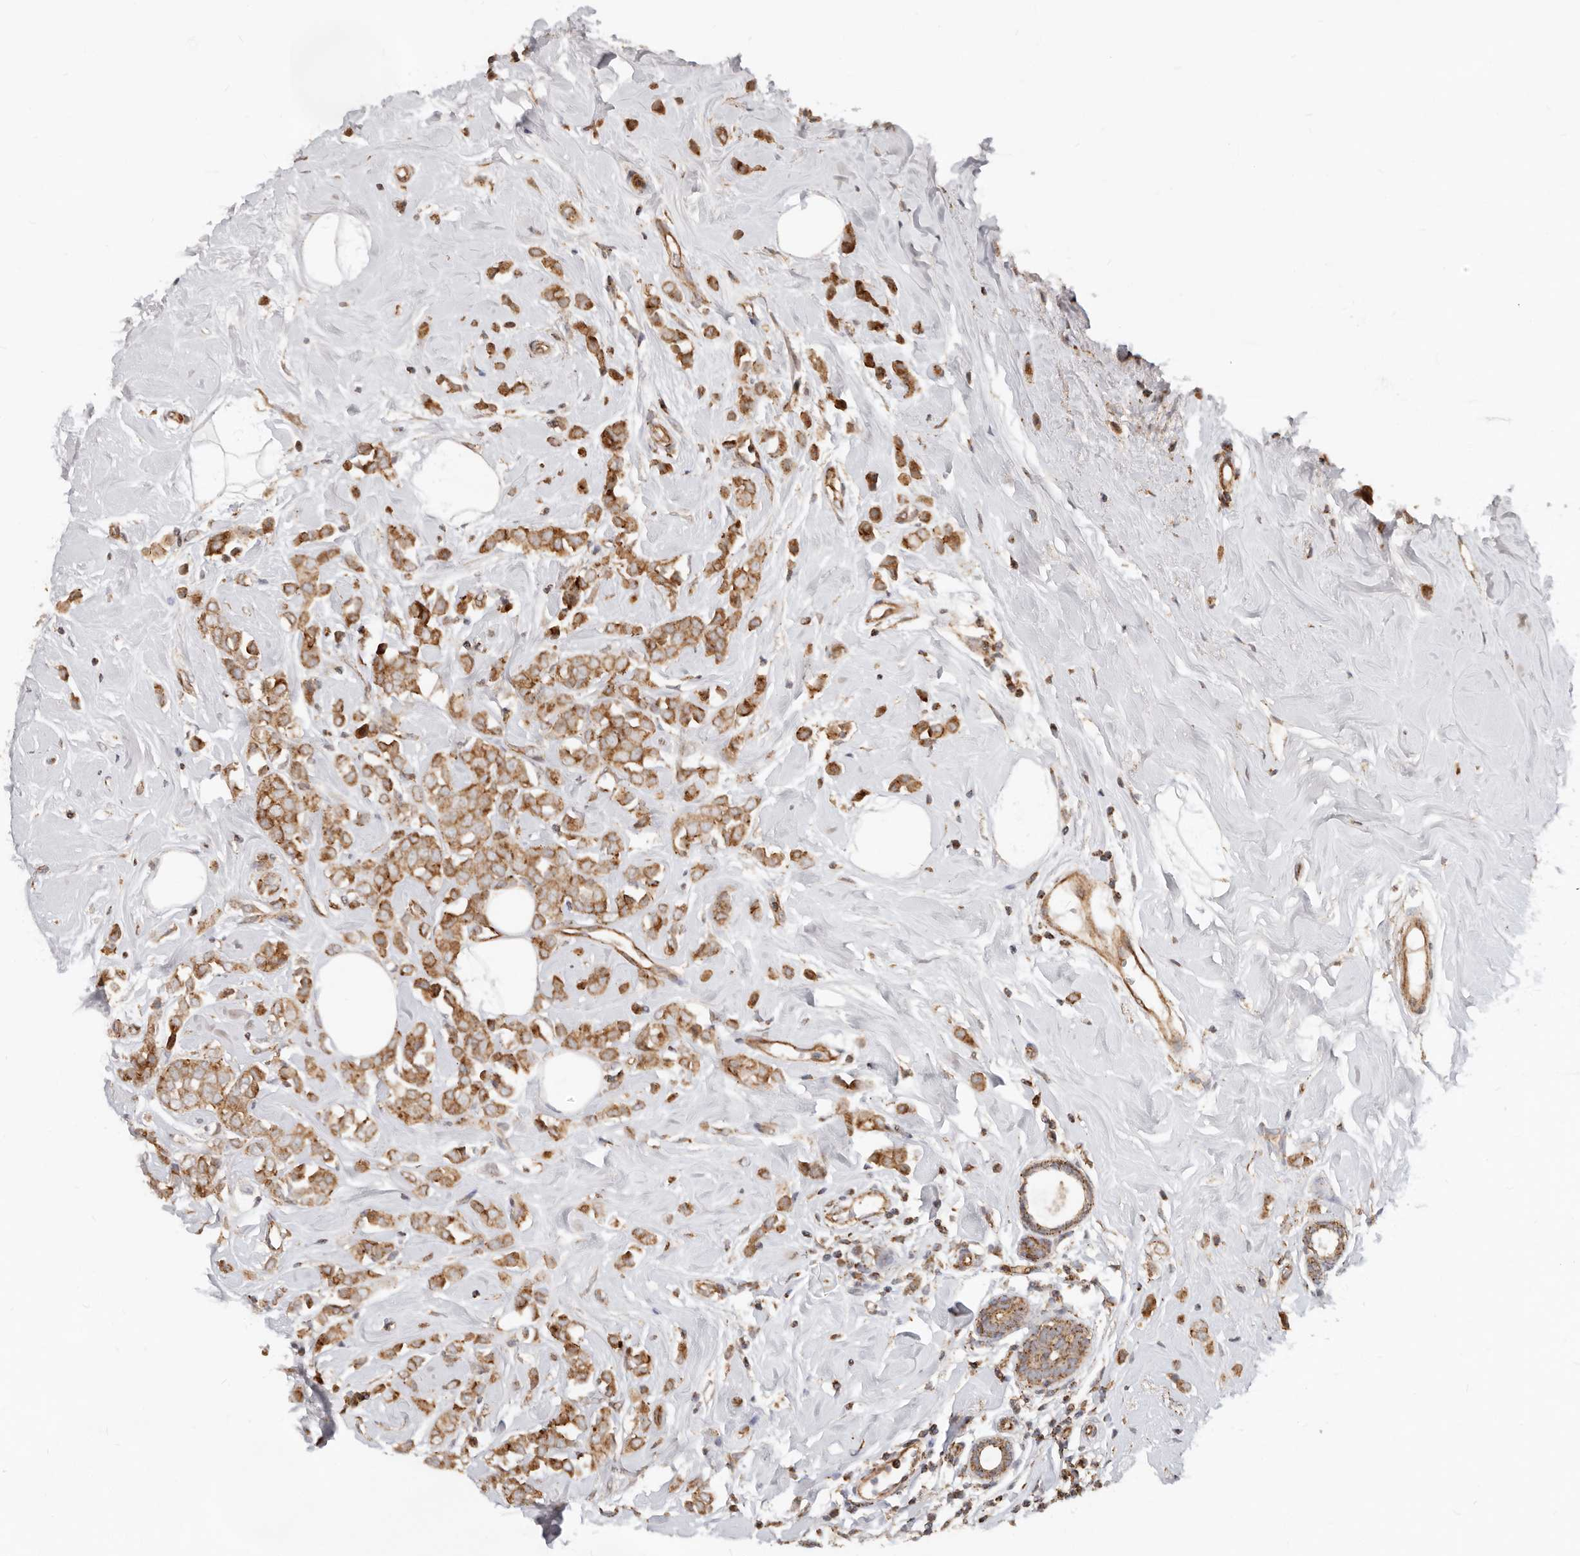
{"staining": {"intensity": "moderate", "quantity": ">75%", "location": "cytoplasmic/membranous"}, "tissue": "breast cancer", "cell_type": "Tumor cells", "image_type": "cancer", "snomed": [{"axis": "morphology", "description": "Lobular carcinoma"}, {"axis": "topography", "description": "Breast"}], "caption": "The histopathology image demonstrates a brown stain indicating the presence of a protein in the cytoplasmic/membranous of tumor cells in breast cancer (lobular carcinoma).", "gene": "USP49", "patient": {"sex": "female", "age": 47}}